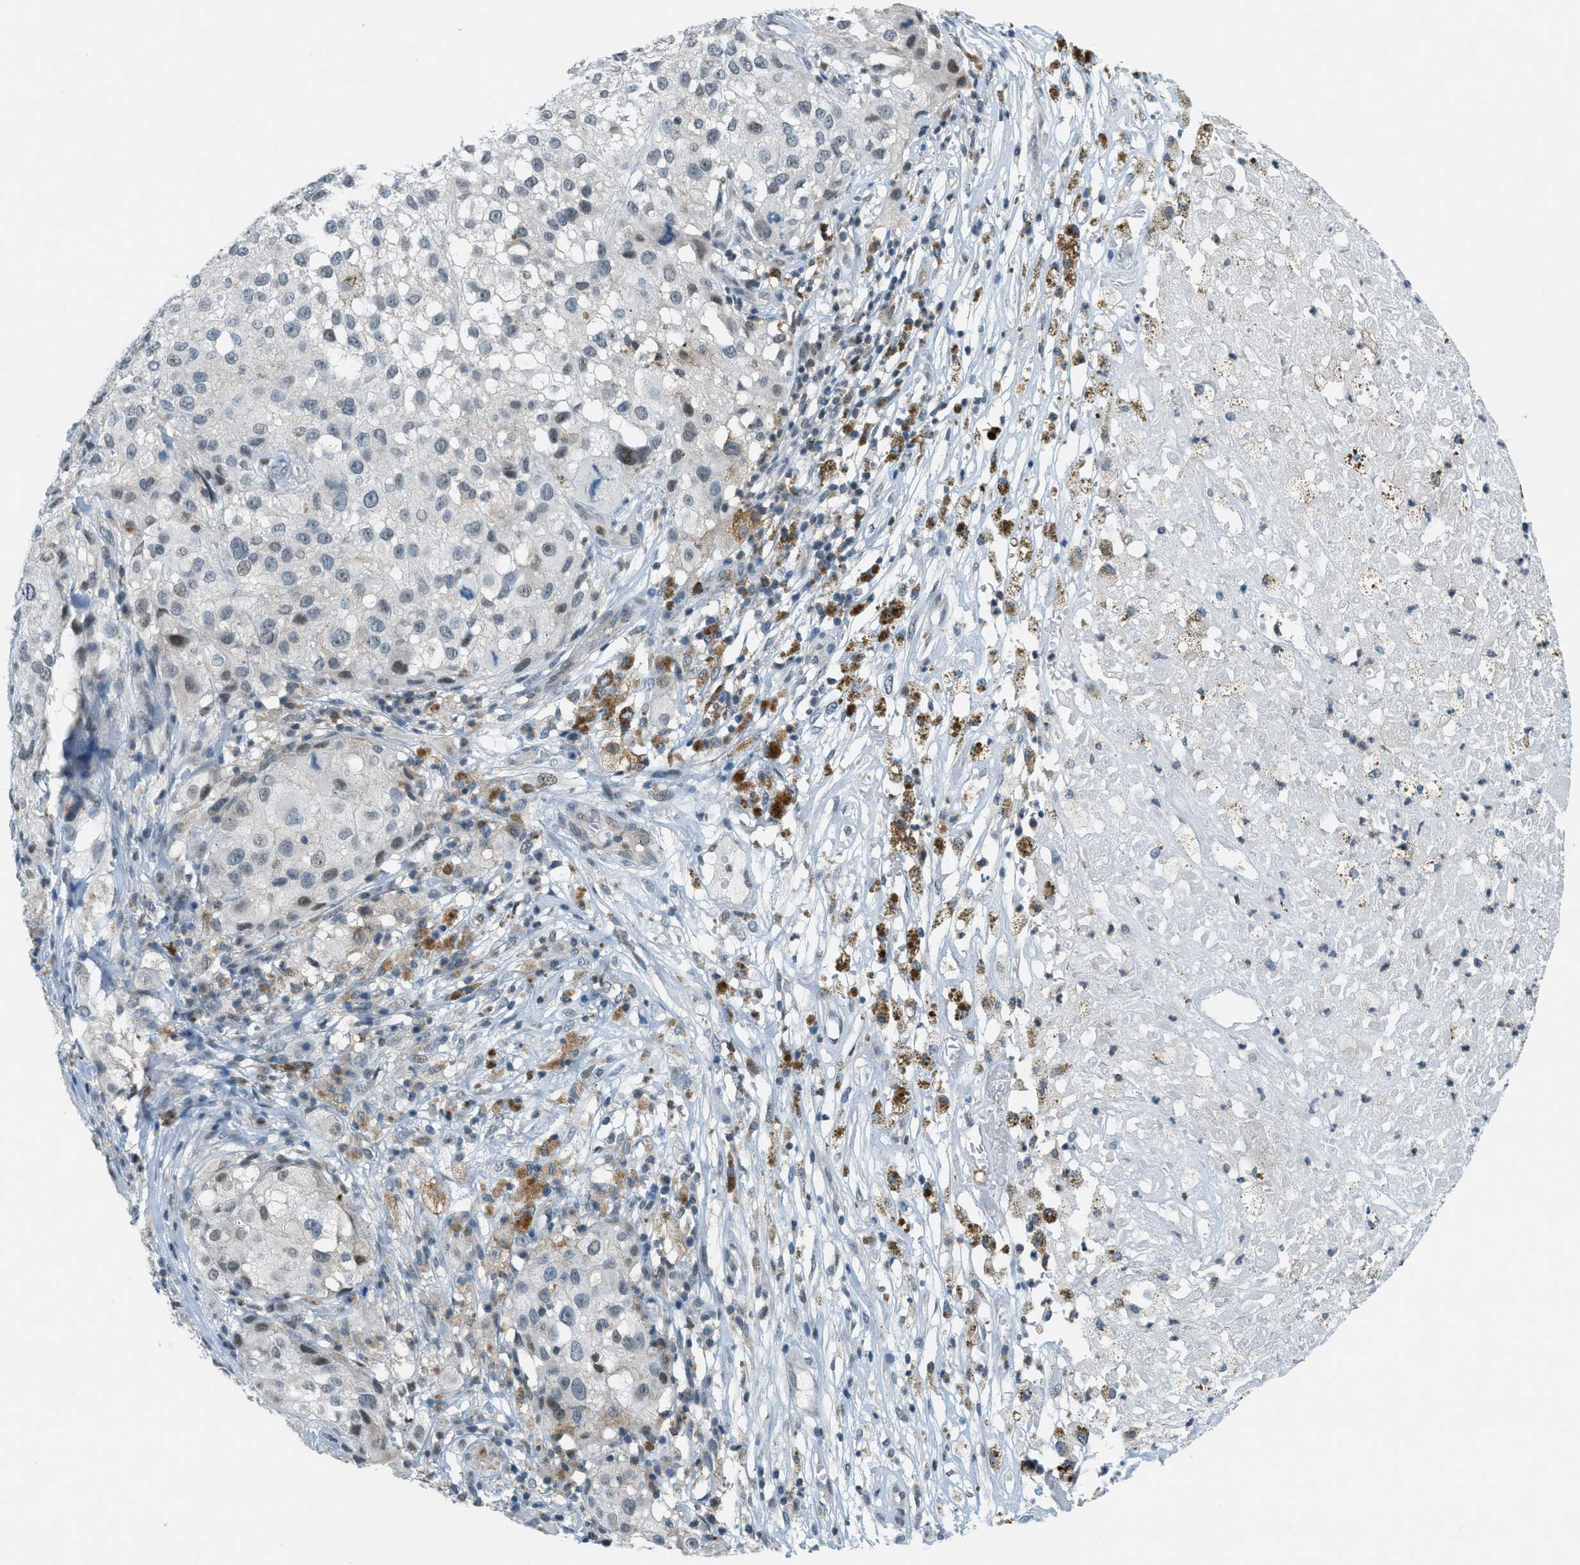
{"staining": {"intensity": "moderate", "quantity": "<25%", "location": "nuclear"}, "tissue": "melanoma", "cell_type": "Tumor cells", "image_type": "cancer", "snomed": [{"axis": "morphology", "description": "Necrosis, NOS"}, {"axis": "morphology", "description": "Malignant melanoma, NOS"}, {"axis": "topography", "description": "Skin"}], "caption": "This histopathology image shows IHC staining of human malignant melanoma, with low moderate nuclear positivity in about <25% of tumor cells.", "gene": "FYN", "patient": {"sex": "female", "age": 87}}